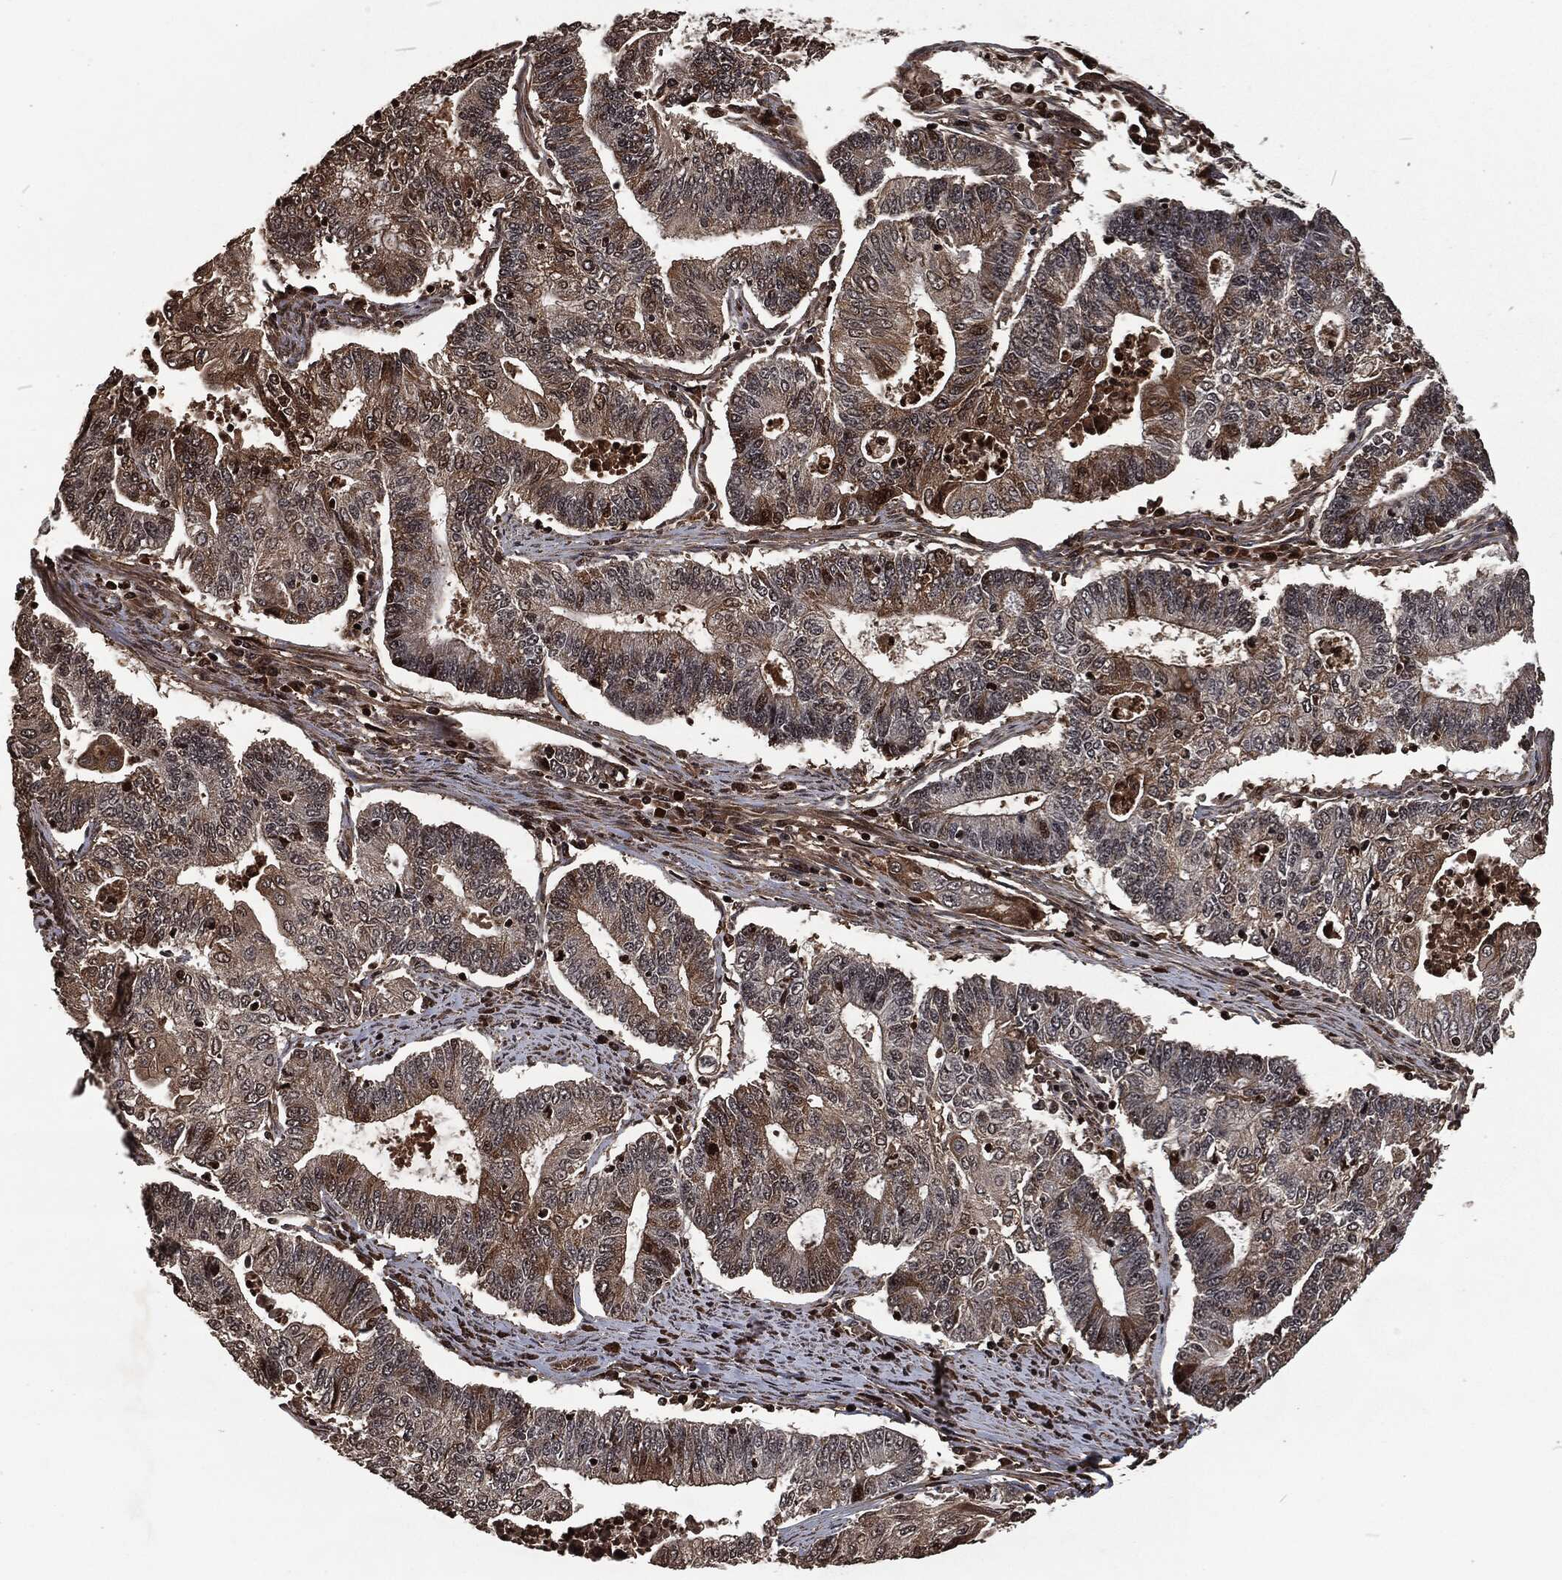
{"staining": {"intensity": "moderate", "quantity": "<25%", "location": "cytoplasmic/membranous"}, "tissue": "endometrial cancer", "cell_type": "Tumor cells", "image_type": "cancer", "snomed": [{"axis": "morphology", "description": "Adenocarcinoma, NOS"}, {"axis": "topography", "description": "Uterus"}, {"axis": "topography", "description": "Endometrium"}], "caption": "Immunohistochemistry (IHC) of human endometrial adenocarcinoma shows low levels of moderate cytoplasmic/membranous positivity in about <25% of tumor cells. The protein is shown in brown color, while the nuclei are stained blue.", "gene": "SNAI1", "patient": {"sex": "female", "age": 54}}